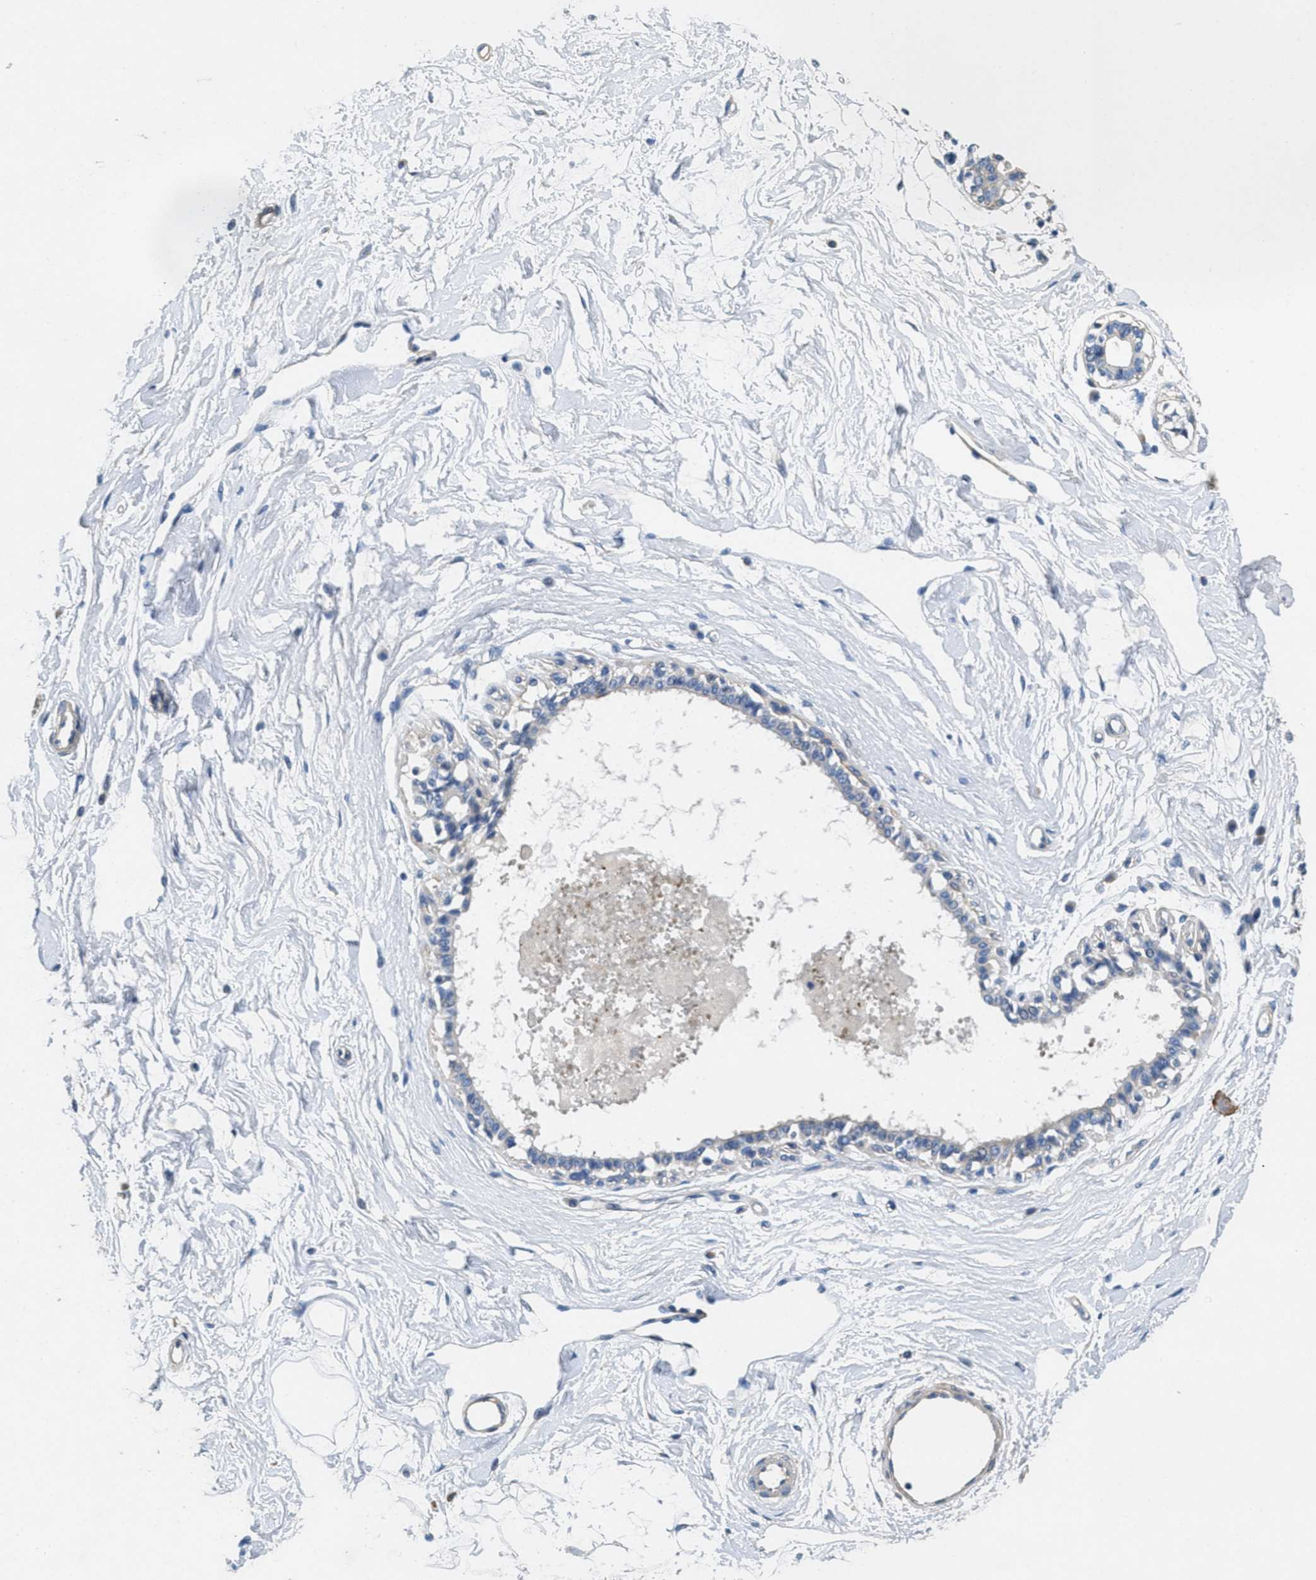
{"staining": {"intensity": "negative", "quantity": "none", "location": "none"}, "tissue": "breast", "cell_type": "Adipocytes", "image_type": "normal", "snomed": [{"axis": "morphology", "description": "Normal tissue, NOS"}, {"axis": "topography", "description": "Breast"}], "caption": "This is an immunohistochemistry (IHC) histopathology image of benign human breast. There is no positivity in adipocytes.", "gene": "TOMM70", "patient": {"sex": "female", "age": 45}}